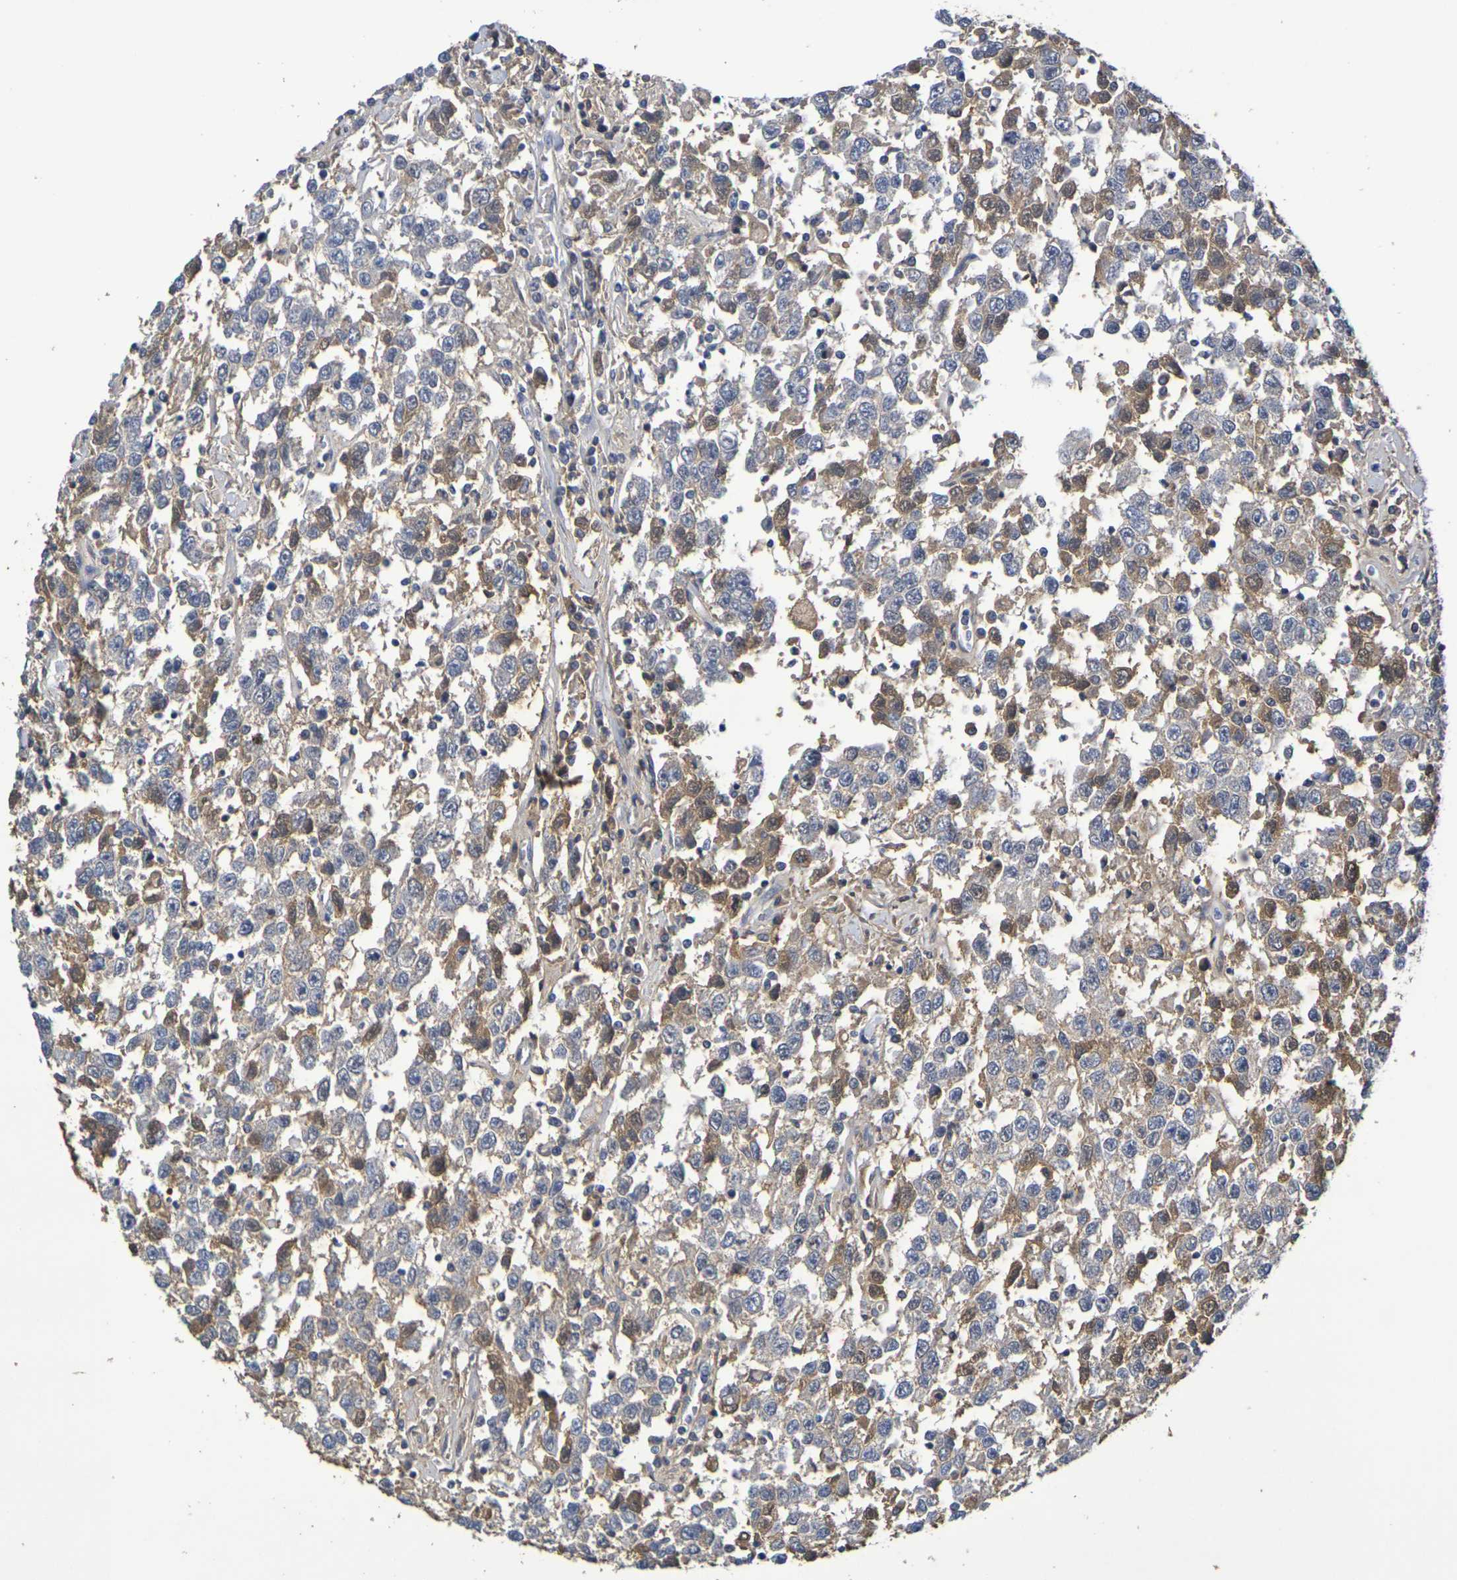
{"staining": {"intensity": "moderate", "quantity": "25%-75%", "location": "cytoplasmic/membranous"}, "tissue": "testis cancer", "cell_type": "Tumor cells", "image_type": "cancer", "snomed": [{"axis": "morphology", "description": "Seminoma, NOS"}, {"axis": "topography", "description": "Testis"}], "caption": "Protein staining of testis cancer tissue shows moderate cytoplasmic/membranous staining in approximately 25%-75% of tumor cells. The staining is performed using DAB (3,3'-diaminobenzidine) brown chromogen to label protein expression. The nuclei are counter-stained blue using hematoxylin.", "gene": "TERF2", "patient": {"sex": "male", "age": 41}}